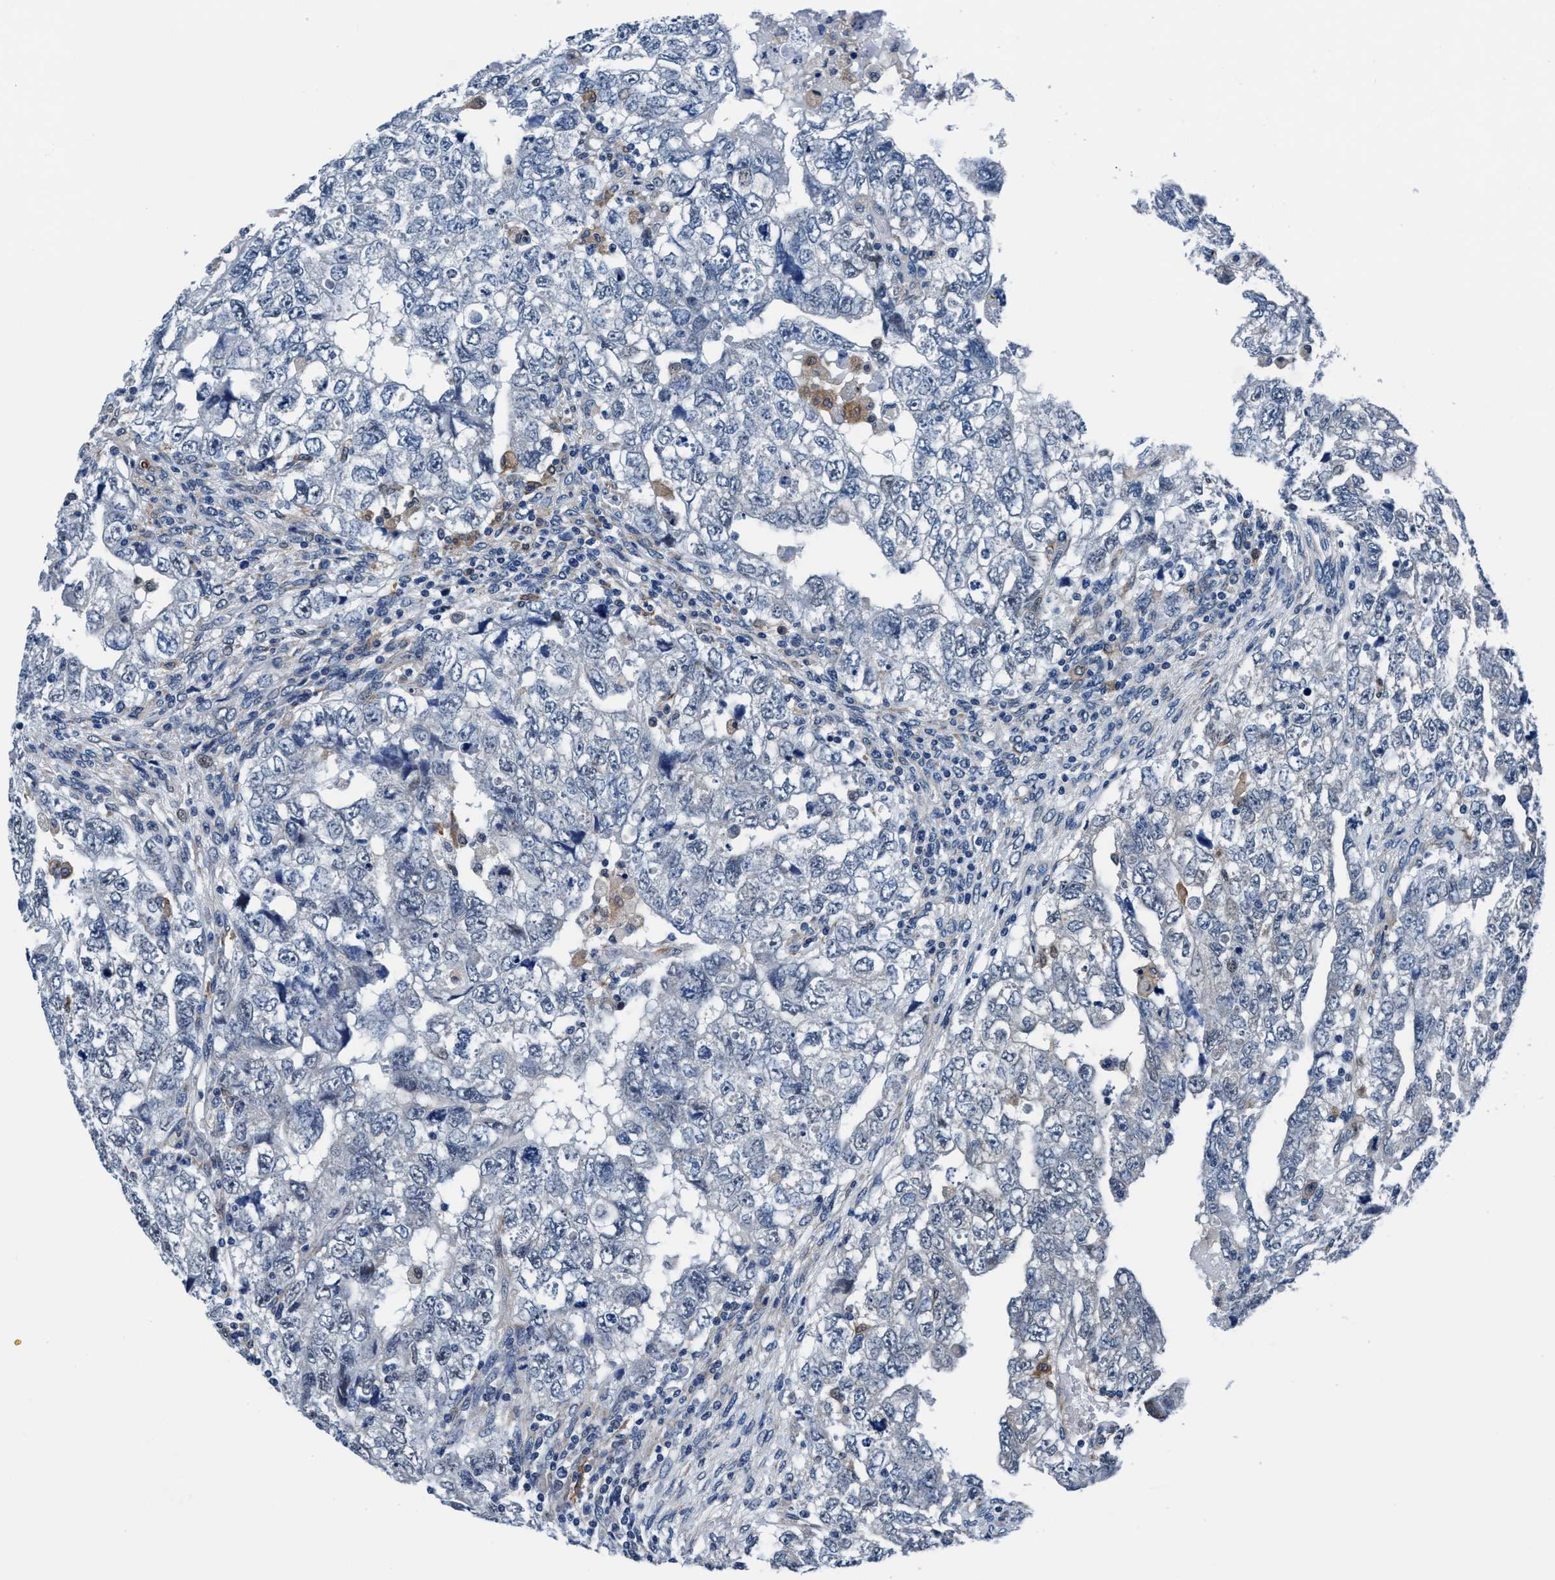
{"staining": {"intensity": "negative", "quantity": "none", "location": "none"}, "tissue": "testis cancer", "cell_type": "Tumor cells", "image_type": "cancer", "snomed": [{"axis": "morphology", "description": "Carcinoma, Embryonal, NOS"}, {"axis": "topography", "description": "Testis"}], "caption": "An IHC micrograph of testis embryonal carcinoma is shown. There is no staining in tumor cells of testis embryonal carcinoma.", "gene": "TMEM94", "patient": {"sex": "male", "age": 36}}